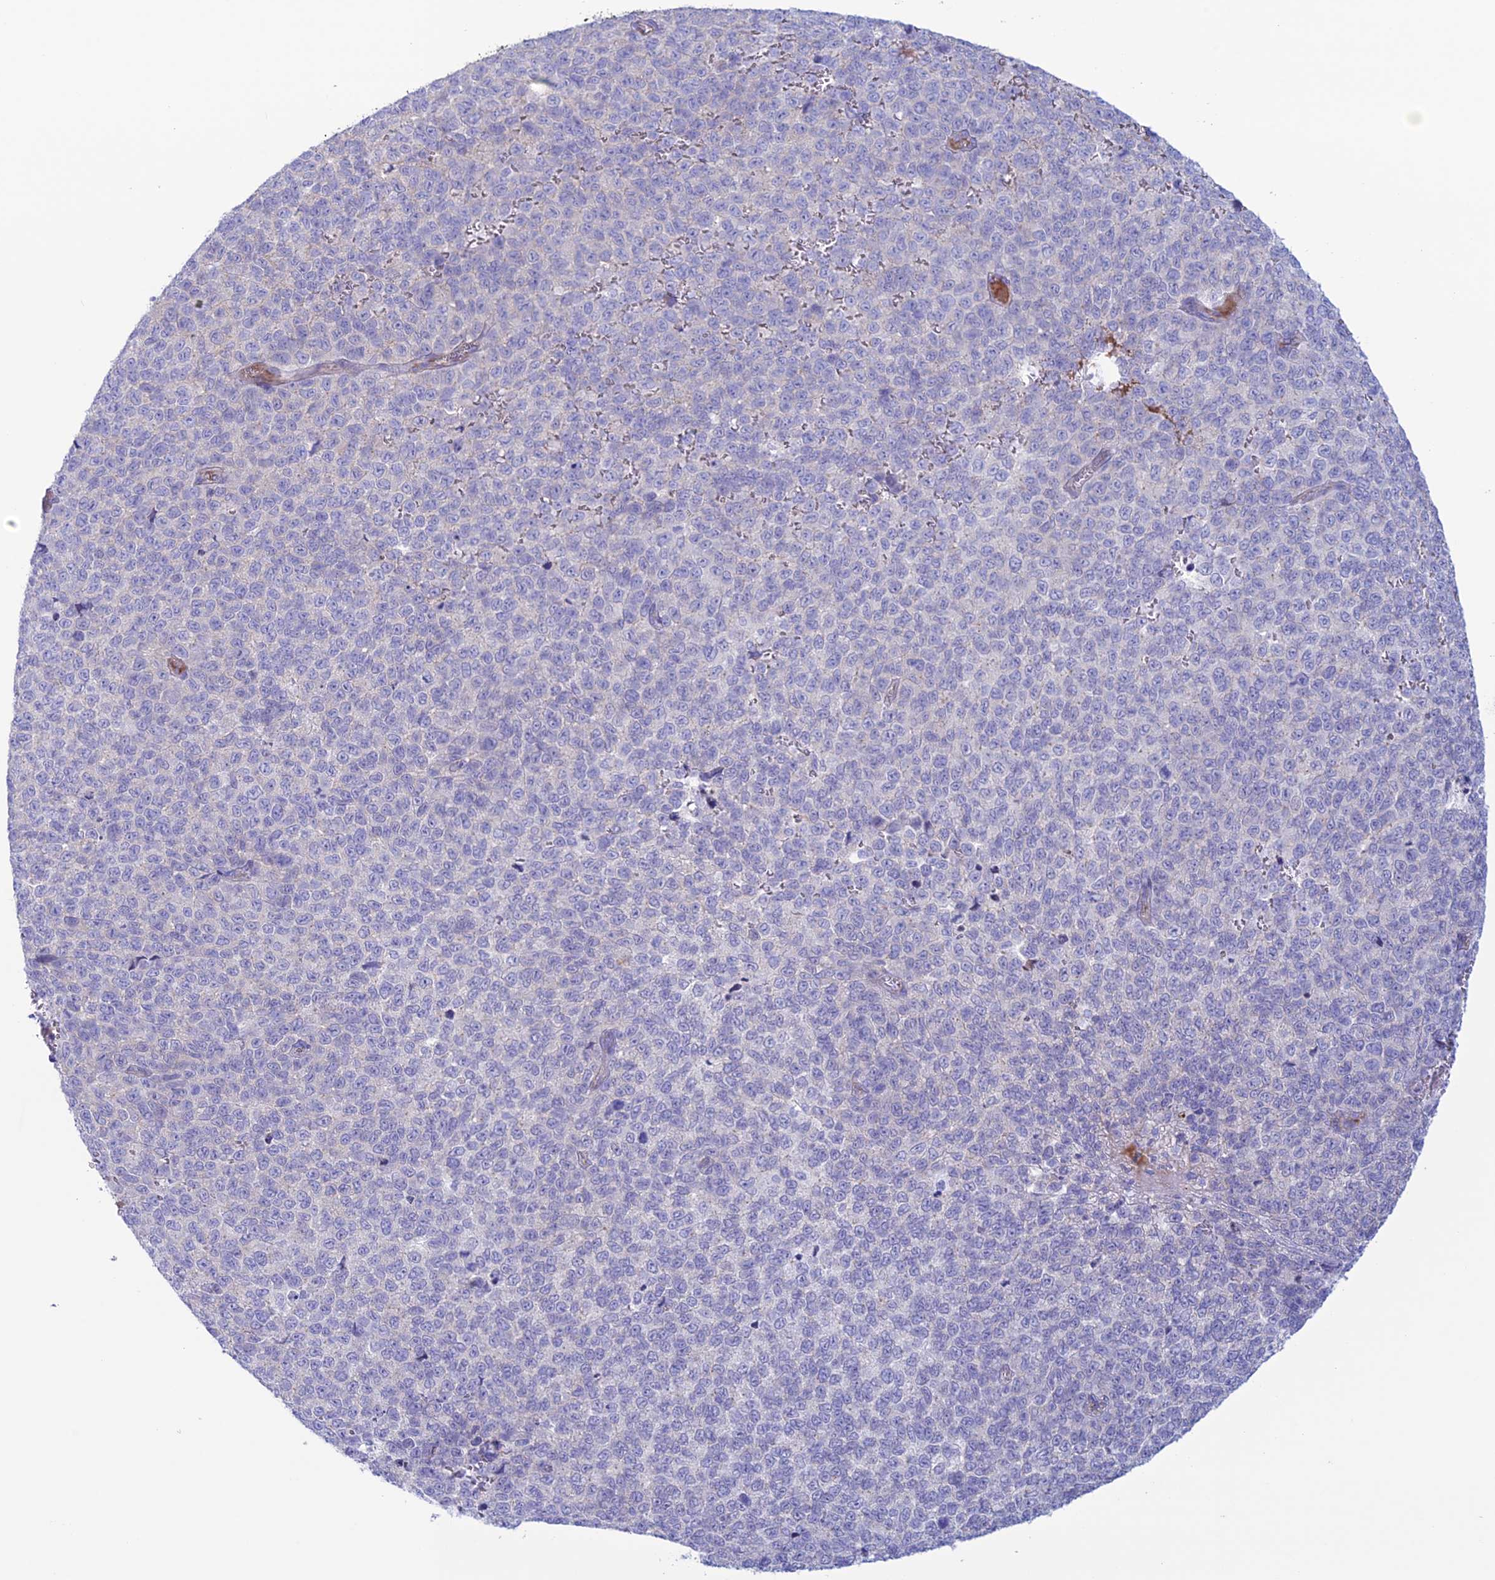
{"staining": {"intensity": "negative", "quantity": "none", "location": "none"}, "tissue": "melanoma", "cell_type": "Tumor cells", "image_type": "cancer", "snomed": [{"axis": "morphology", "description": "Malignant melanoma, NOS"}, {"axis": "topography", "description": "Nose, NOS"}], "caption": "The IHC photomicrograph has no significant expression in tumor cells of melanoma tissue.", "gene": "CDC42EP5", "patient": {"sex": "female", "age": 48}}